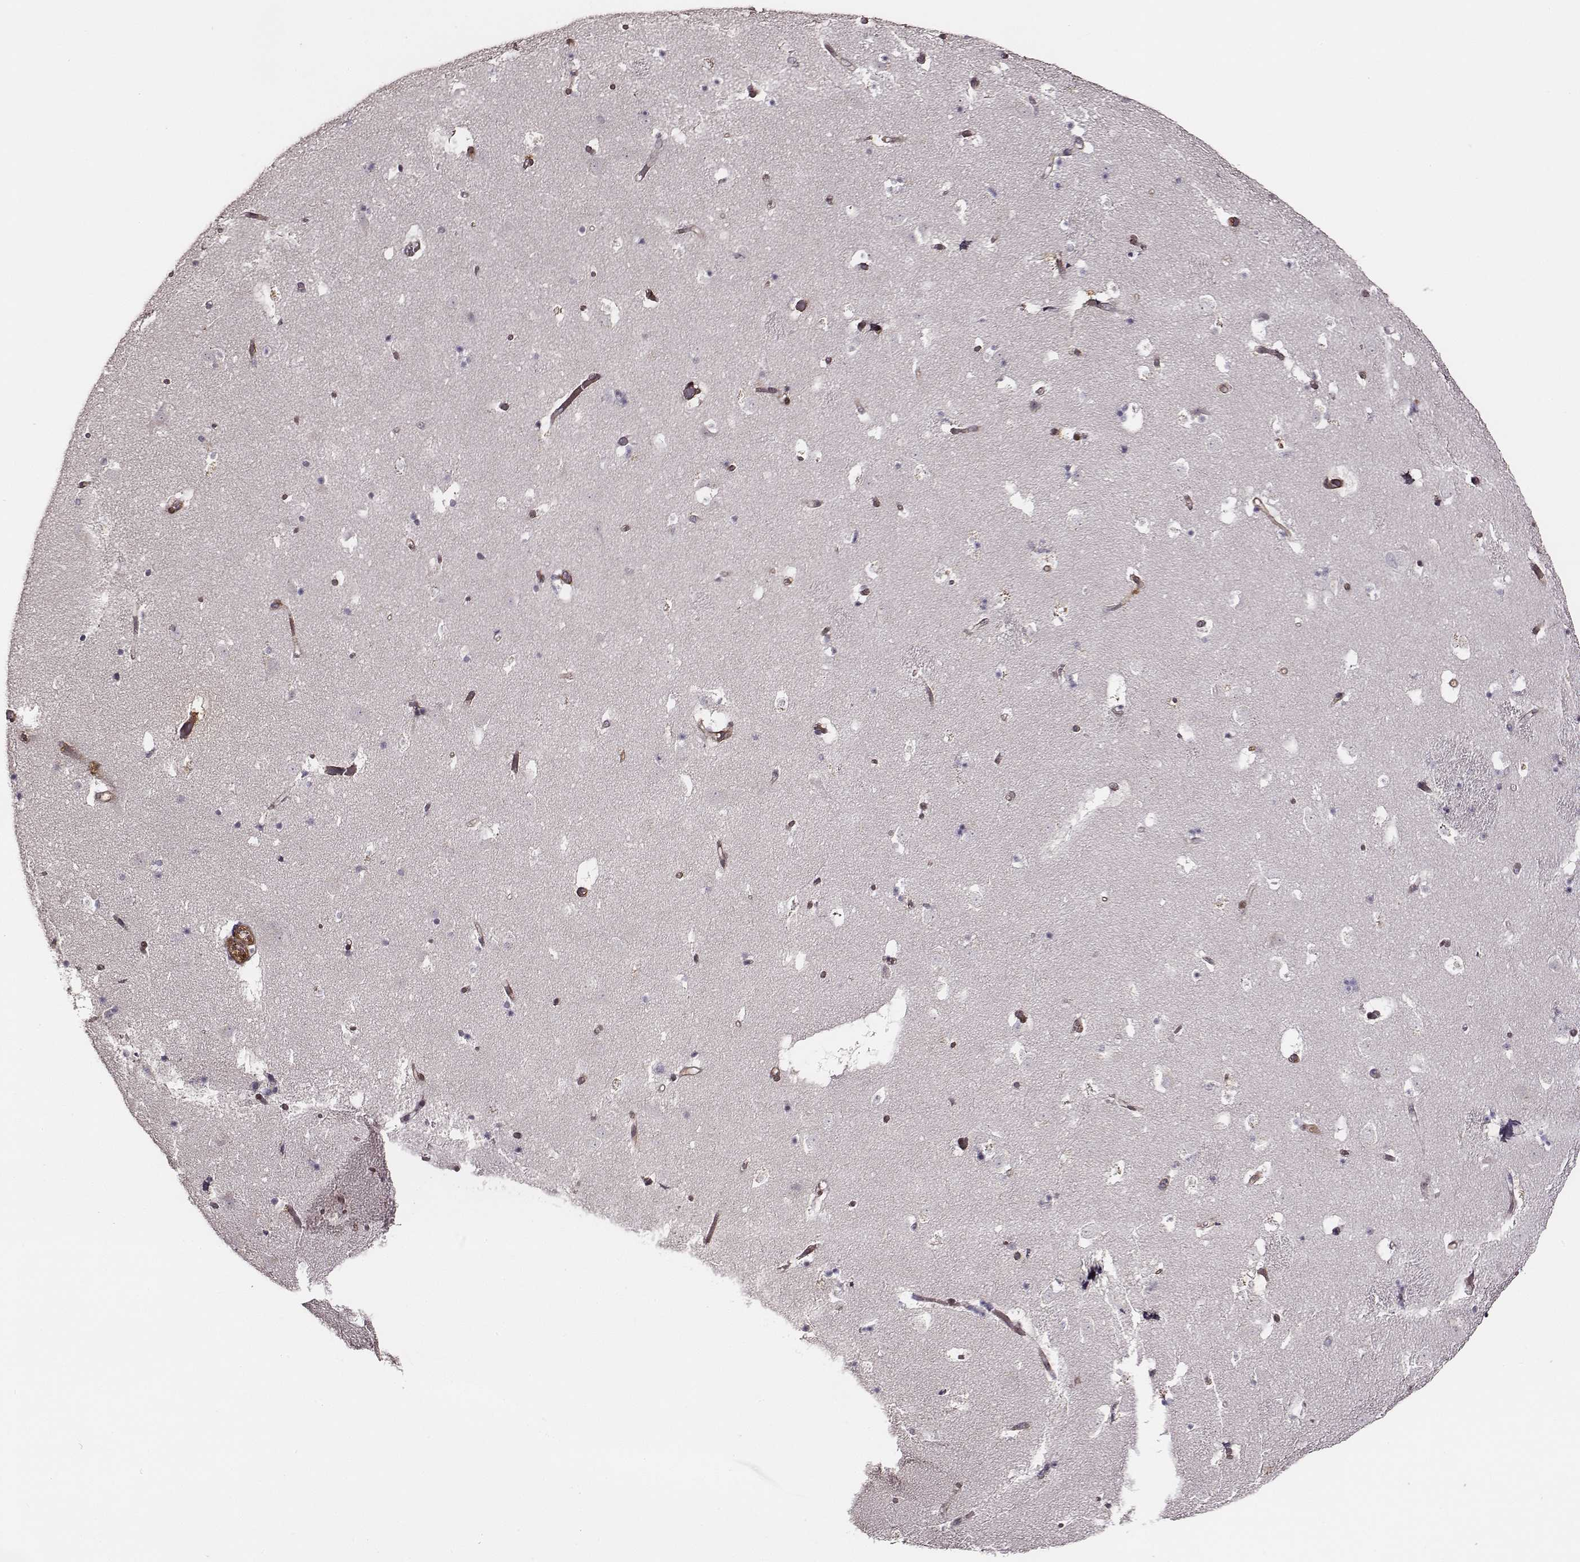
{"staining": {"intensity": "negative", "quantity": "none", "location": "none"}, "tissue": "caudate", "cell_type": "Glial cells", "image_type": "normal", "snomed": [{"axis": "morphology", "description": "Normal tissue, NOS"}, {"axis": "topography", "description": "Lateral ventricle wall"}], "caption": "The immunohistochemistry histopathology image has no significant expression in glial cells of caudate. Nuclei are stained in blue.", "gene": "ZYX", "patient": {"sex": "female", "age": 42}}